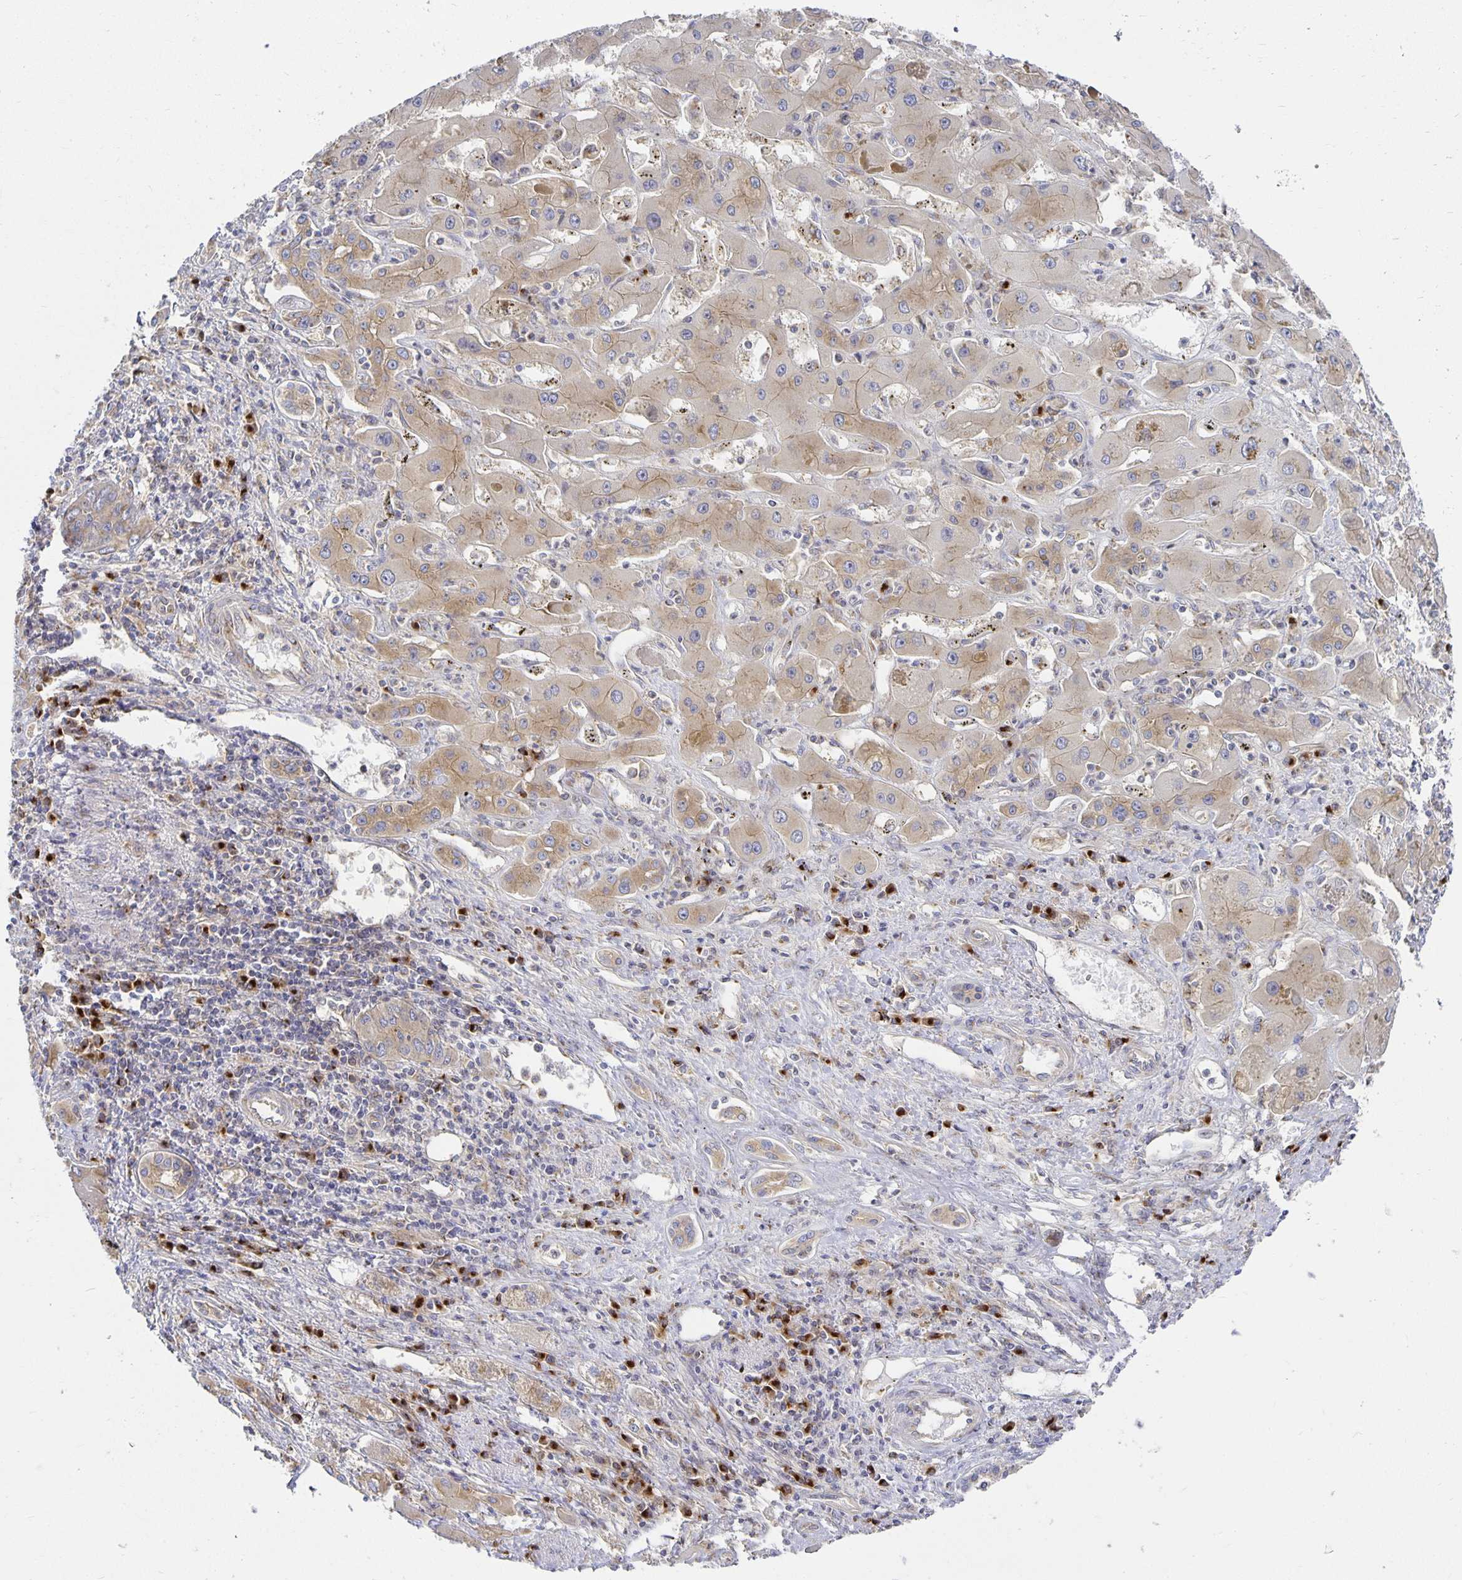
{"staining": {"intensity": "moderate", "quantity": "25%-75%", "location": "cytoplasmic/membranous"}, "tissue": "liver cancer", "cell_type": "Tumor cells", "image_type": "cancer", "snomed": [{"axis": "morphology", "description": "Cholangiocarcinoma"}, {"axis": "topography", "description": "Liver"}], "caption": "A micrograph showing moderate cytoplasmic/membranous expression in approximately 25%-75% of tumor cells in liver cancer (cholangiocarcinoma), as visualized by brown immunohistochemical staining.", "gene": "USO1", "patient": {"sex": "male", "age": 67}}